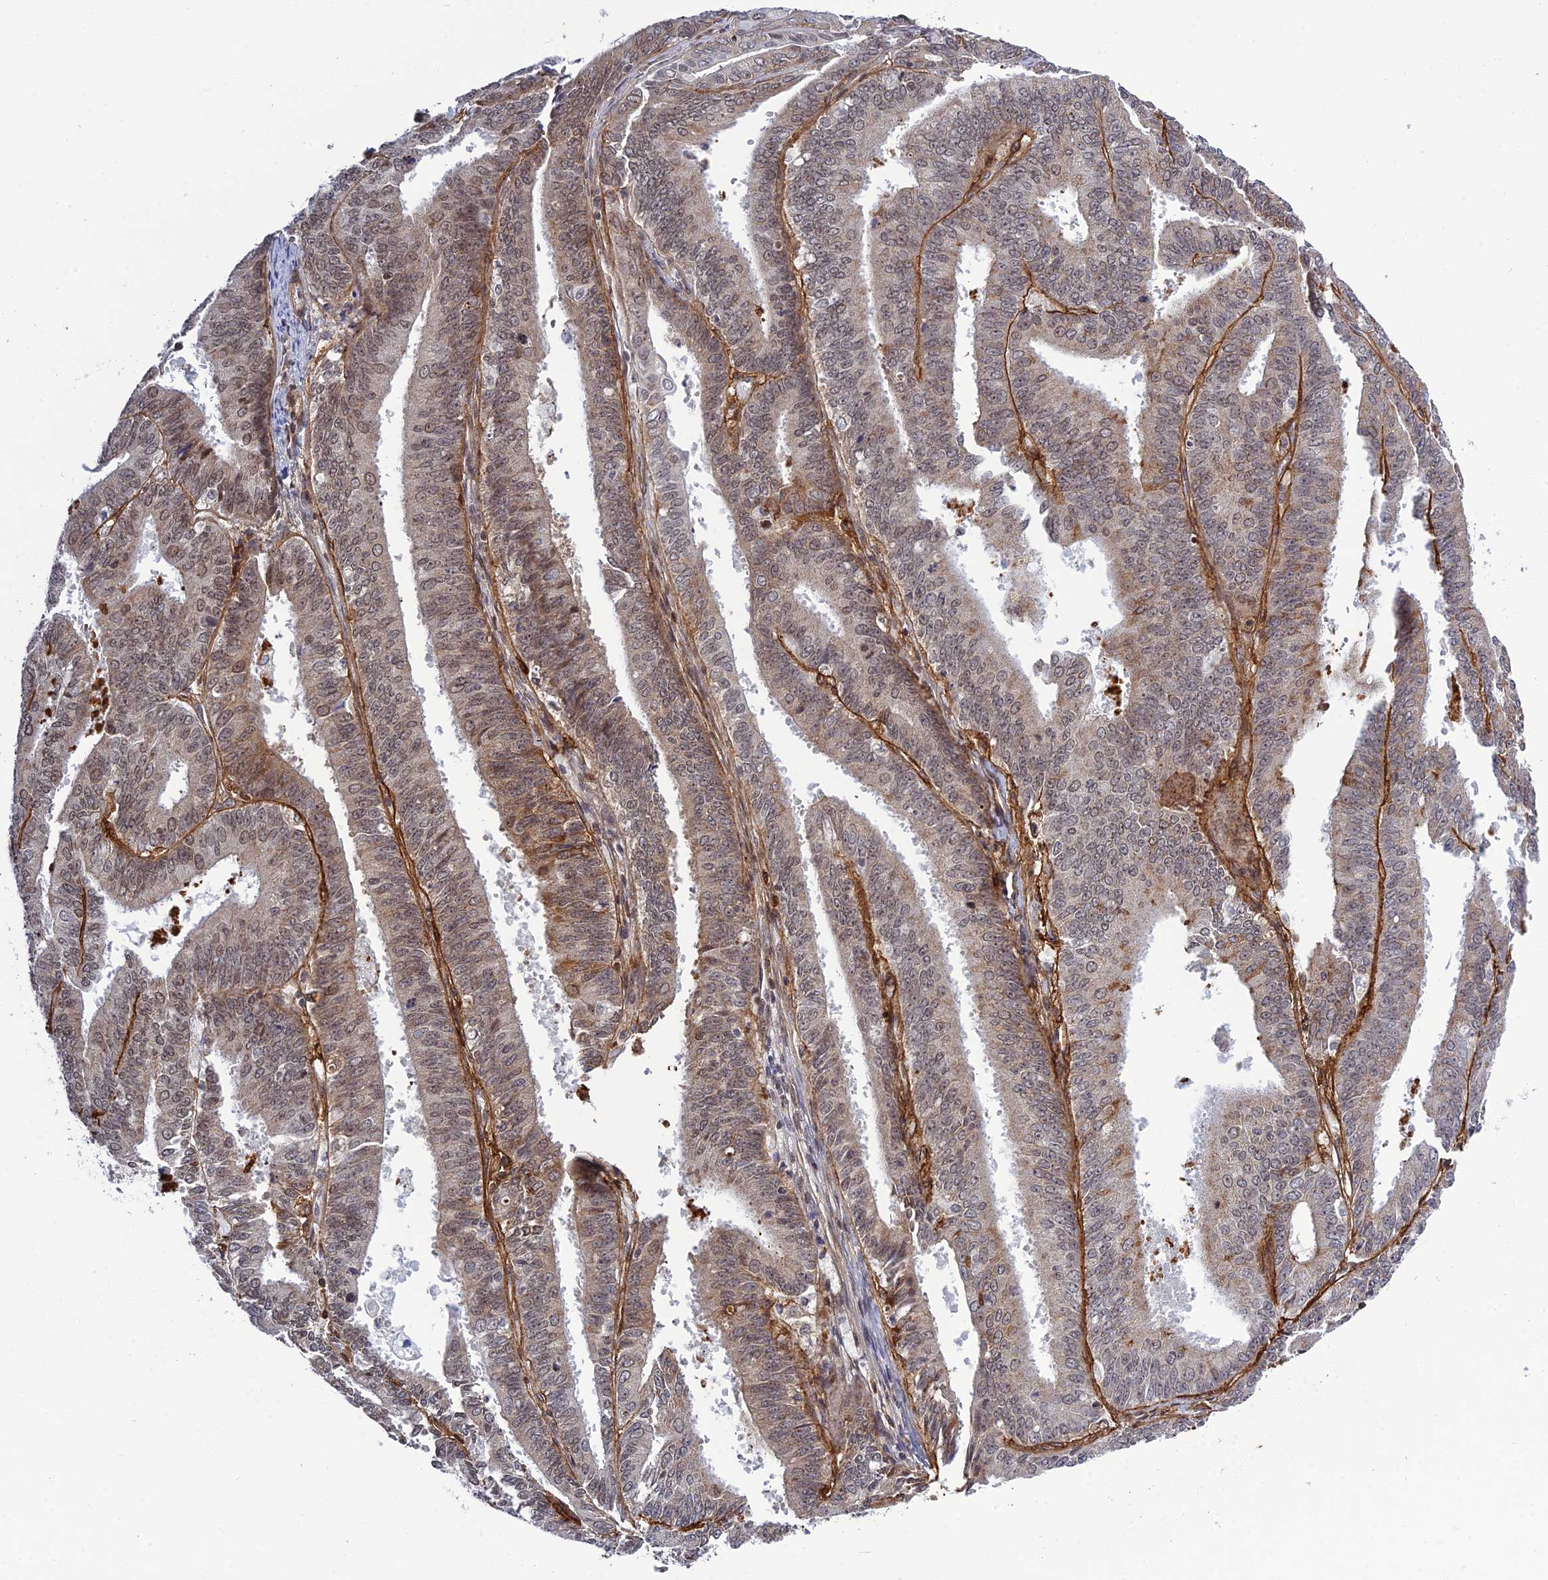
{"staining": {"intensity": "moderate", "quantity": ">75%", "location": "cytoplasmic/membranous,nuclear"}, "tissue": "endometrial cancer", "cell_type": "Tumor cells", "image_type": "cancer", "snomed": [{"axis": "morphology", "description": "Adenocarcinoma, NOS"}, {"axis": "topography", "description": "Endometrium"}], "caption": "Moderate cytoplasmic/membranous and nuclear protein expression is identified in about >75% of tumor cells in endometrial cancer.", "gene": "REXO1", "patient": {"sex": "female", "age": 73}}